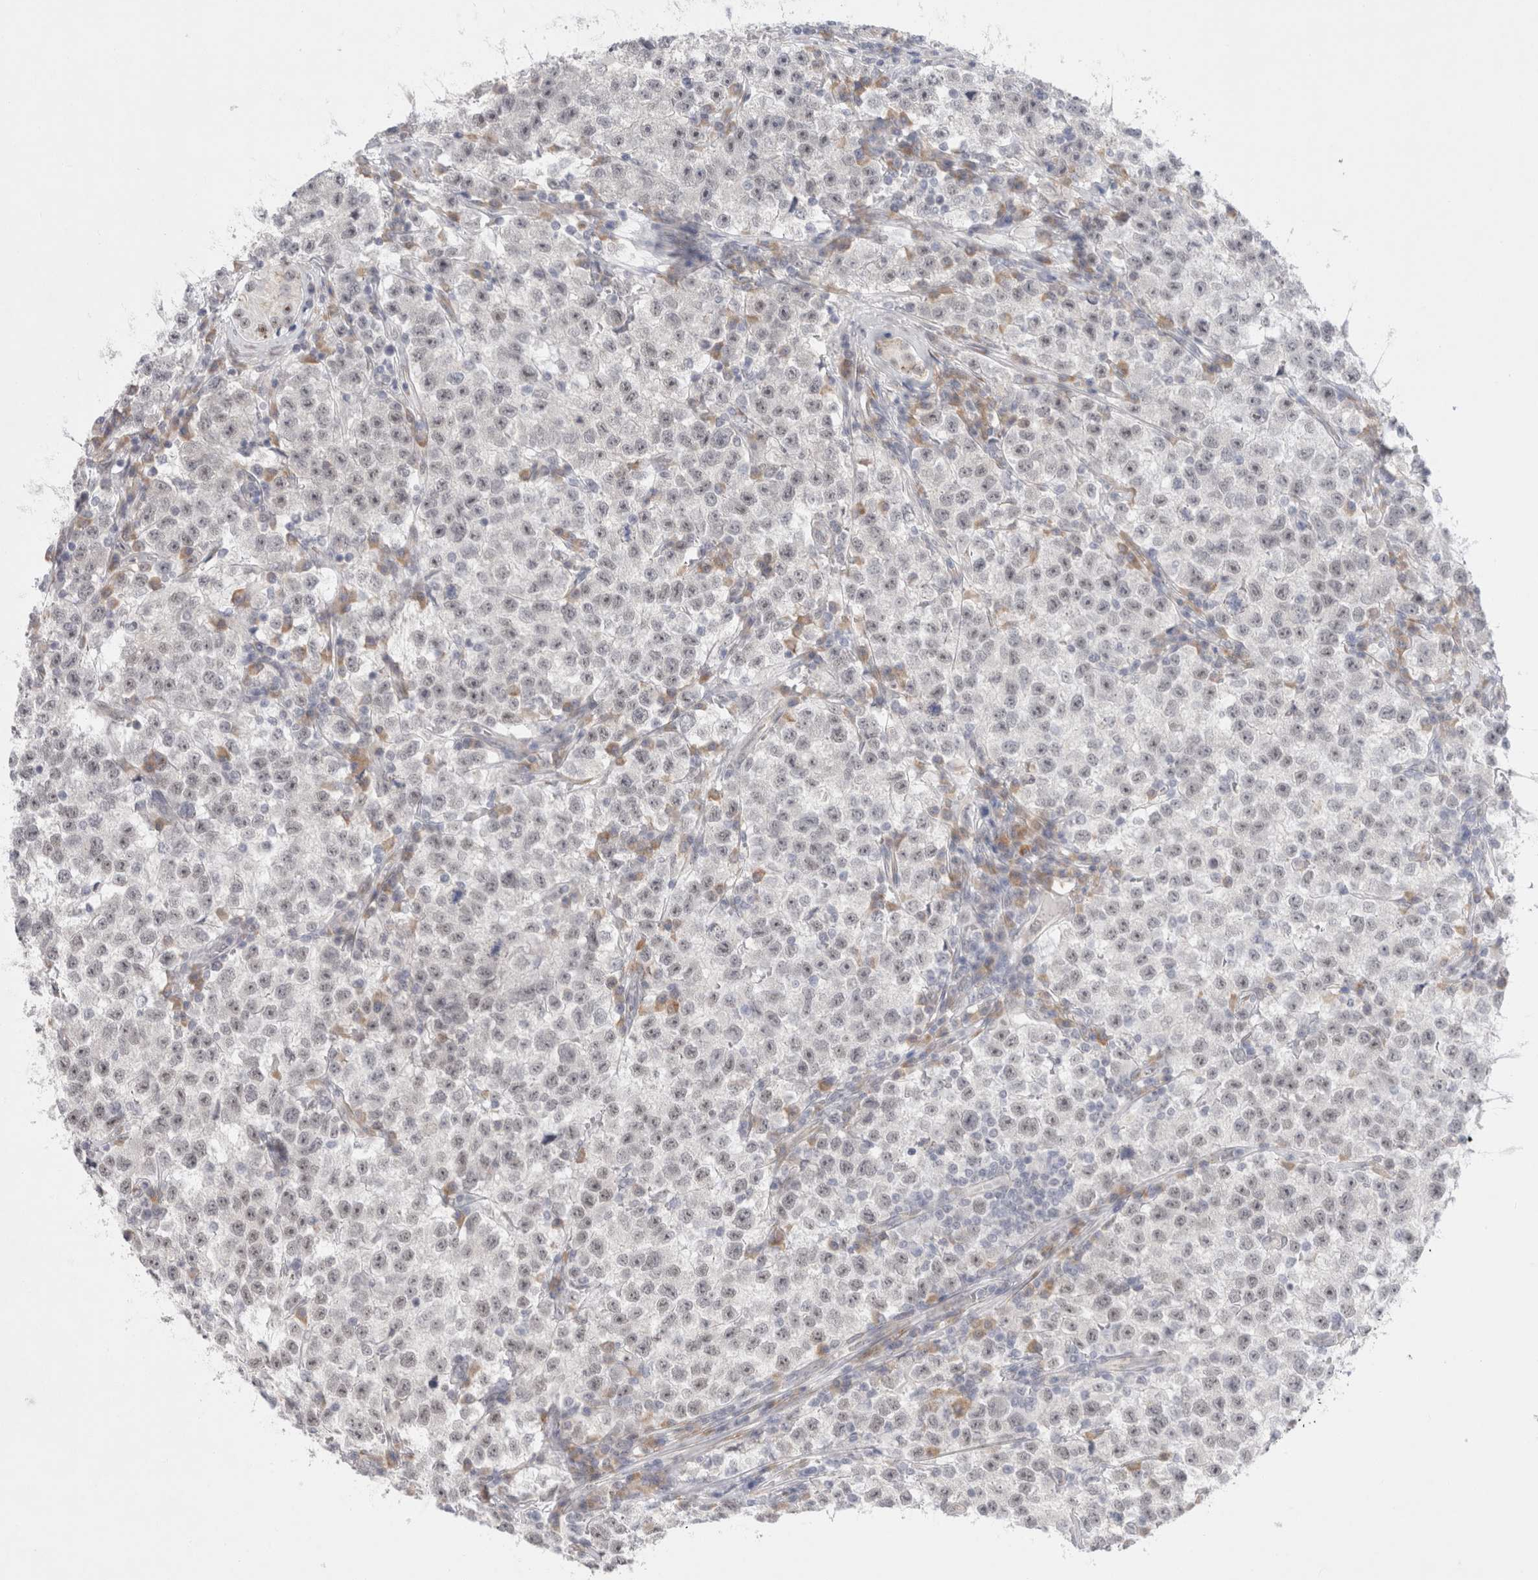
{"staining": {"intensity": "moderate", "quantity": ">75%", "location": "nuclear"}, "tissue": "testis cancer", "cell_type": "Tumor cells", "image_type": "cancer", "snomed": [{"axis": "morphology", "description": "Seminoma, NOS"}, {"axis": "topography", "description": "Testis"}], "caption": "IHC staining of testis seminoma, which shows medium levels of moderate nuclear expression in about >75% of tumor cells indicating moderate nuclear protein positivity. The staining was performed using DAB (3,3'-diaminobenzidine) (brown) for protein detection and nuclei were counterstained in hematoxylin (blue).", "gene": "TRMT1L", "patient": {"sex": "male", "age": 22}}